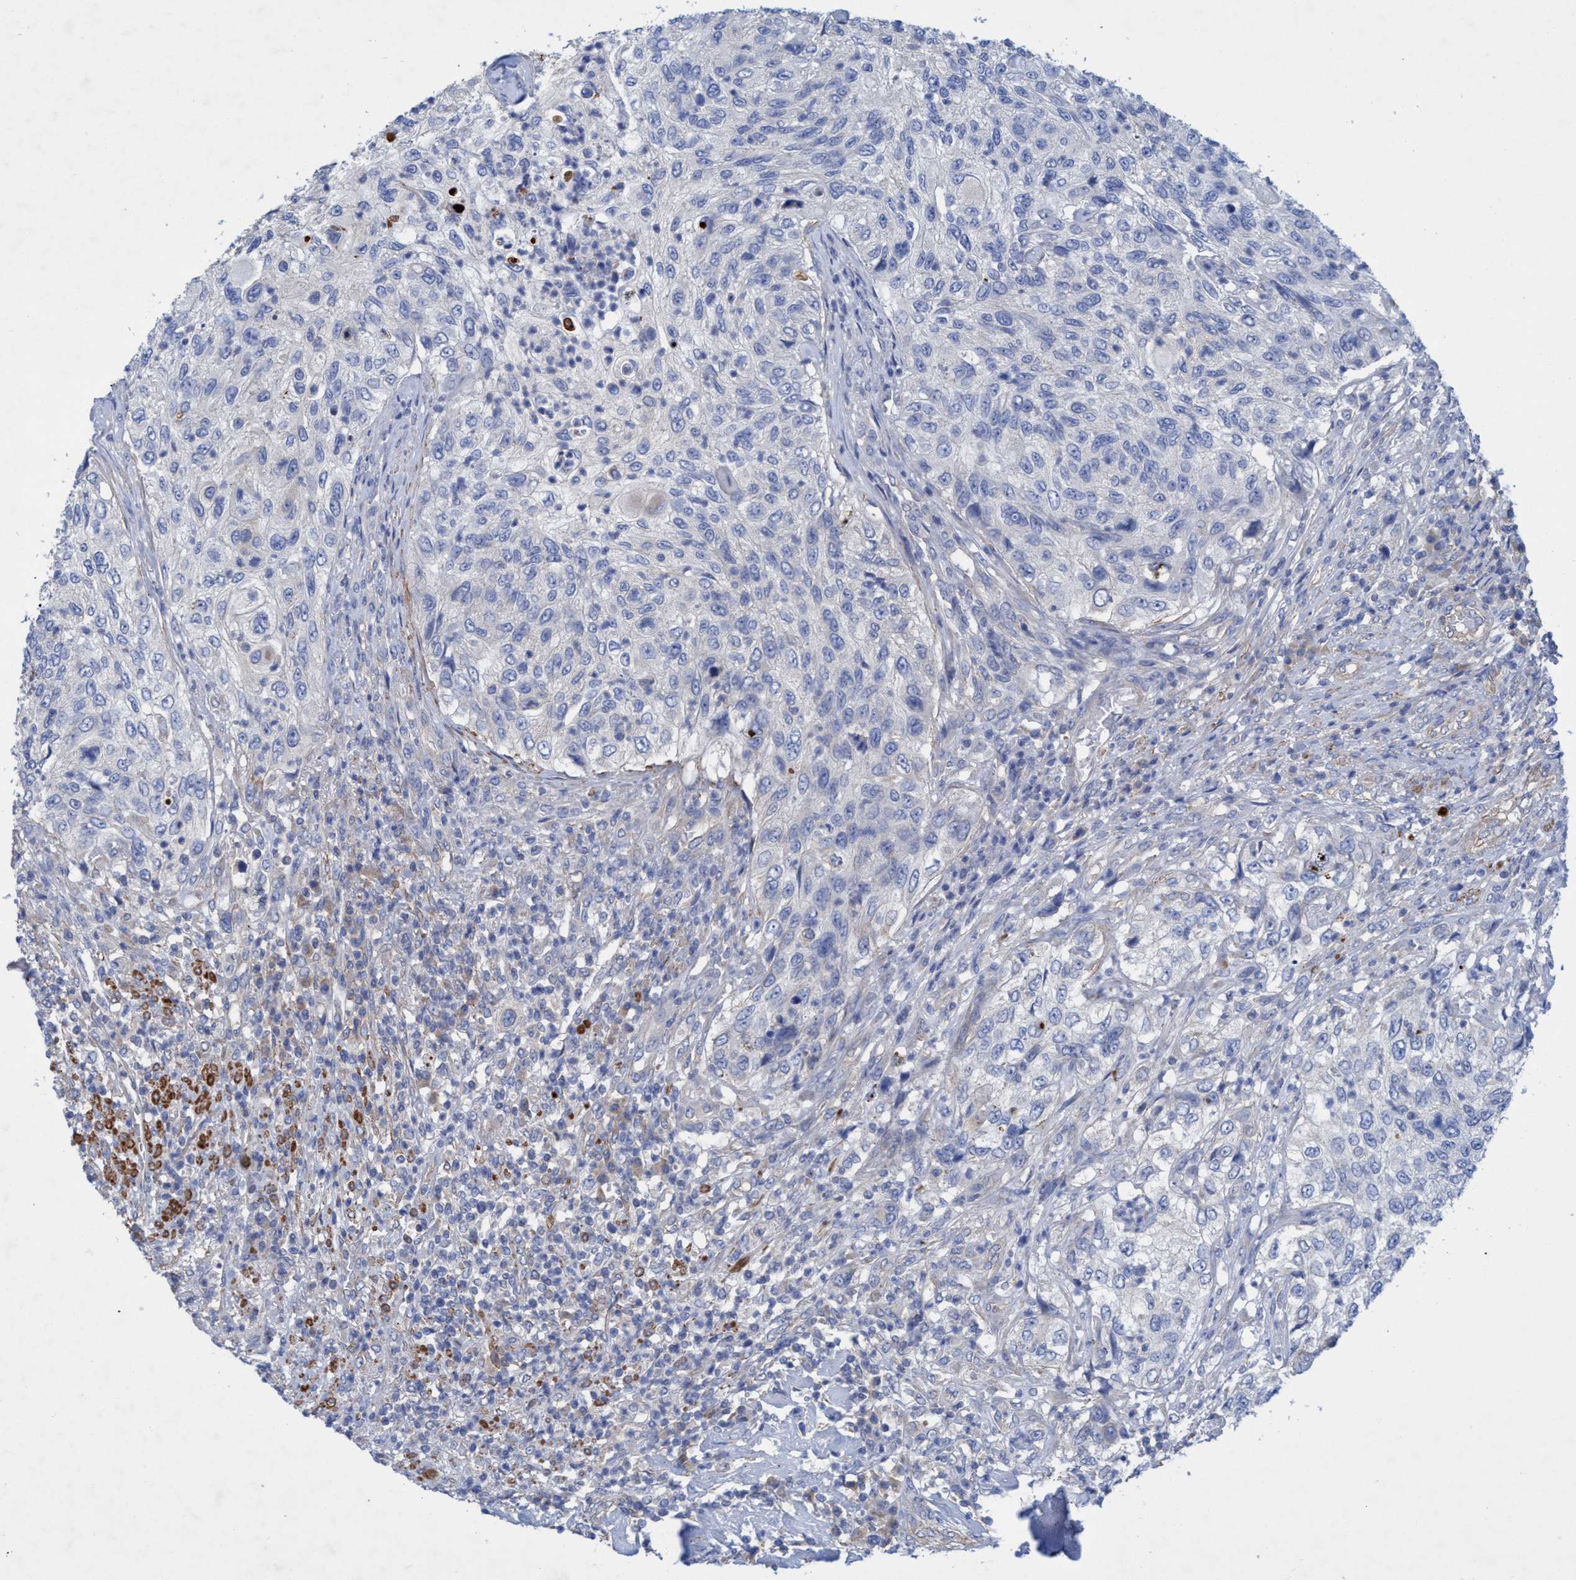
{"staining": {"intensity": "negative", "quantity": "none", "location": "none"}, "tissue": "urothelial cancer", "cell_type": "Tumor cells", "image_type": "cancer", "snomed": [{"axis": "morphology", "description": "Urothelial carcinoma, High grade"}, {"axis": "topography", "description": "Urinary bladder"}], "caption": "Tumor cells show no significant staining in urothelial carcinoma (high-grade).", "gene": "GULP1", "patient": {"sex": "female", "age": 60}}